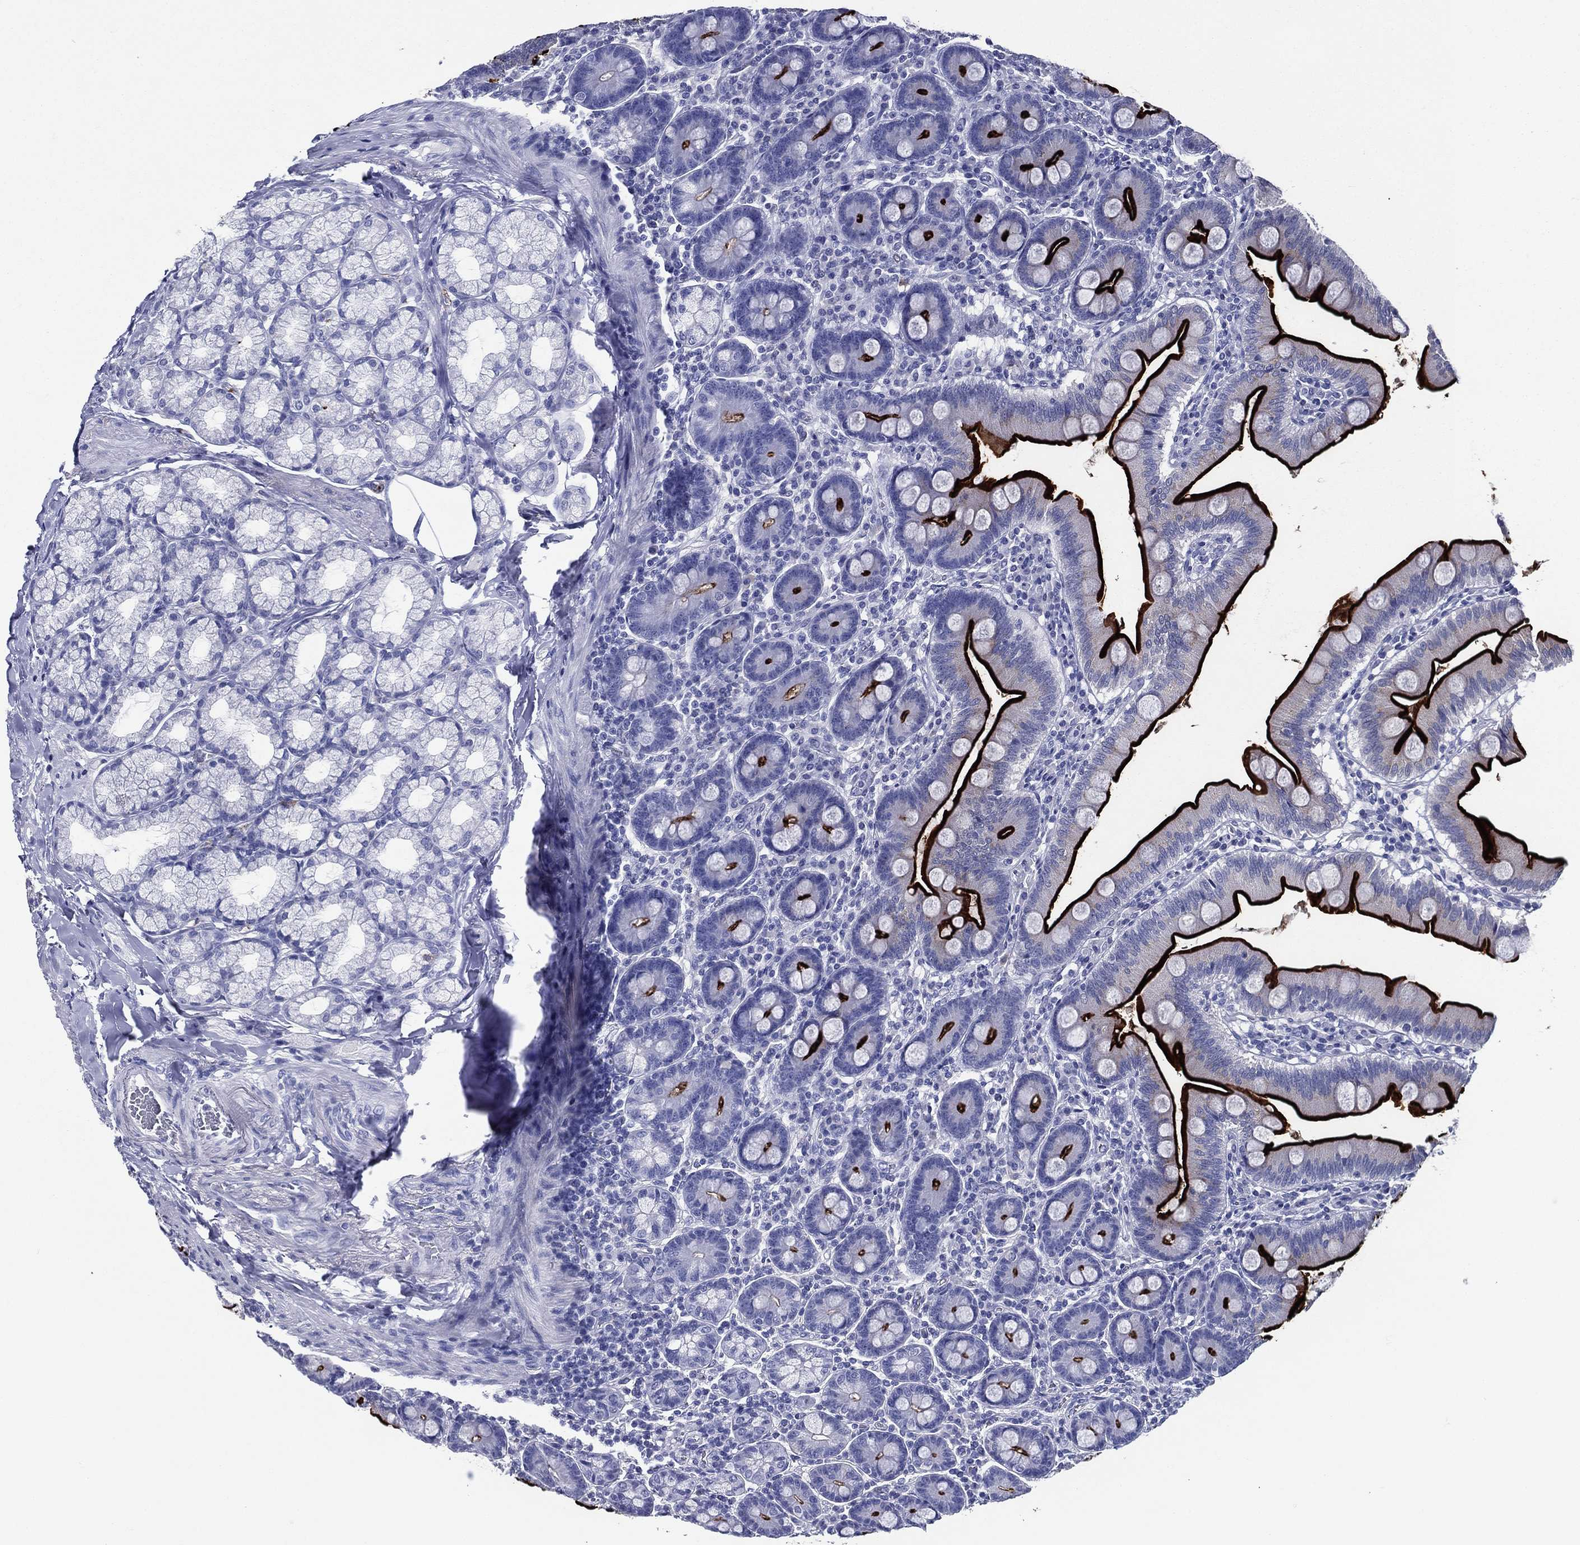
{"staining": {"intensity": "strong", "quantity": "25%-75%", "location": "cytoplasmic/membranous"}, "tissue": "duodenum", "cell_type": "Glandular cells", "image_type": "normal", "snomed": [{"axis": "morphology", "description": "Normal tissue, NOS"}, {"axis": "topography", "description": "Duodenum"}], "caption": "An immunohistochemistry photomicrograph of benign tissue is shown. Protein staining in brown highlights strong cytoplasmic/membranous positivity in duodenum within glandular cells. The protein of interest is shown in brown color, while the nuclei are stained blue.", "gene": "ACE2", "patient": {"sex": "male", "age": 59}}